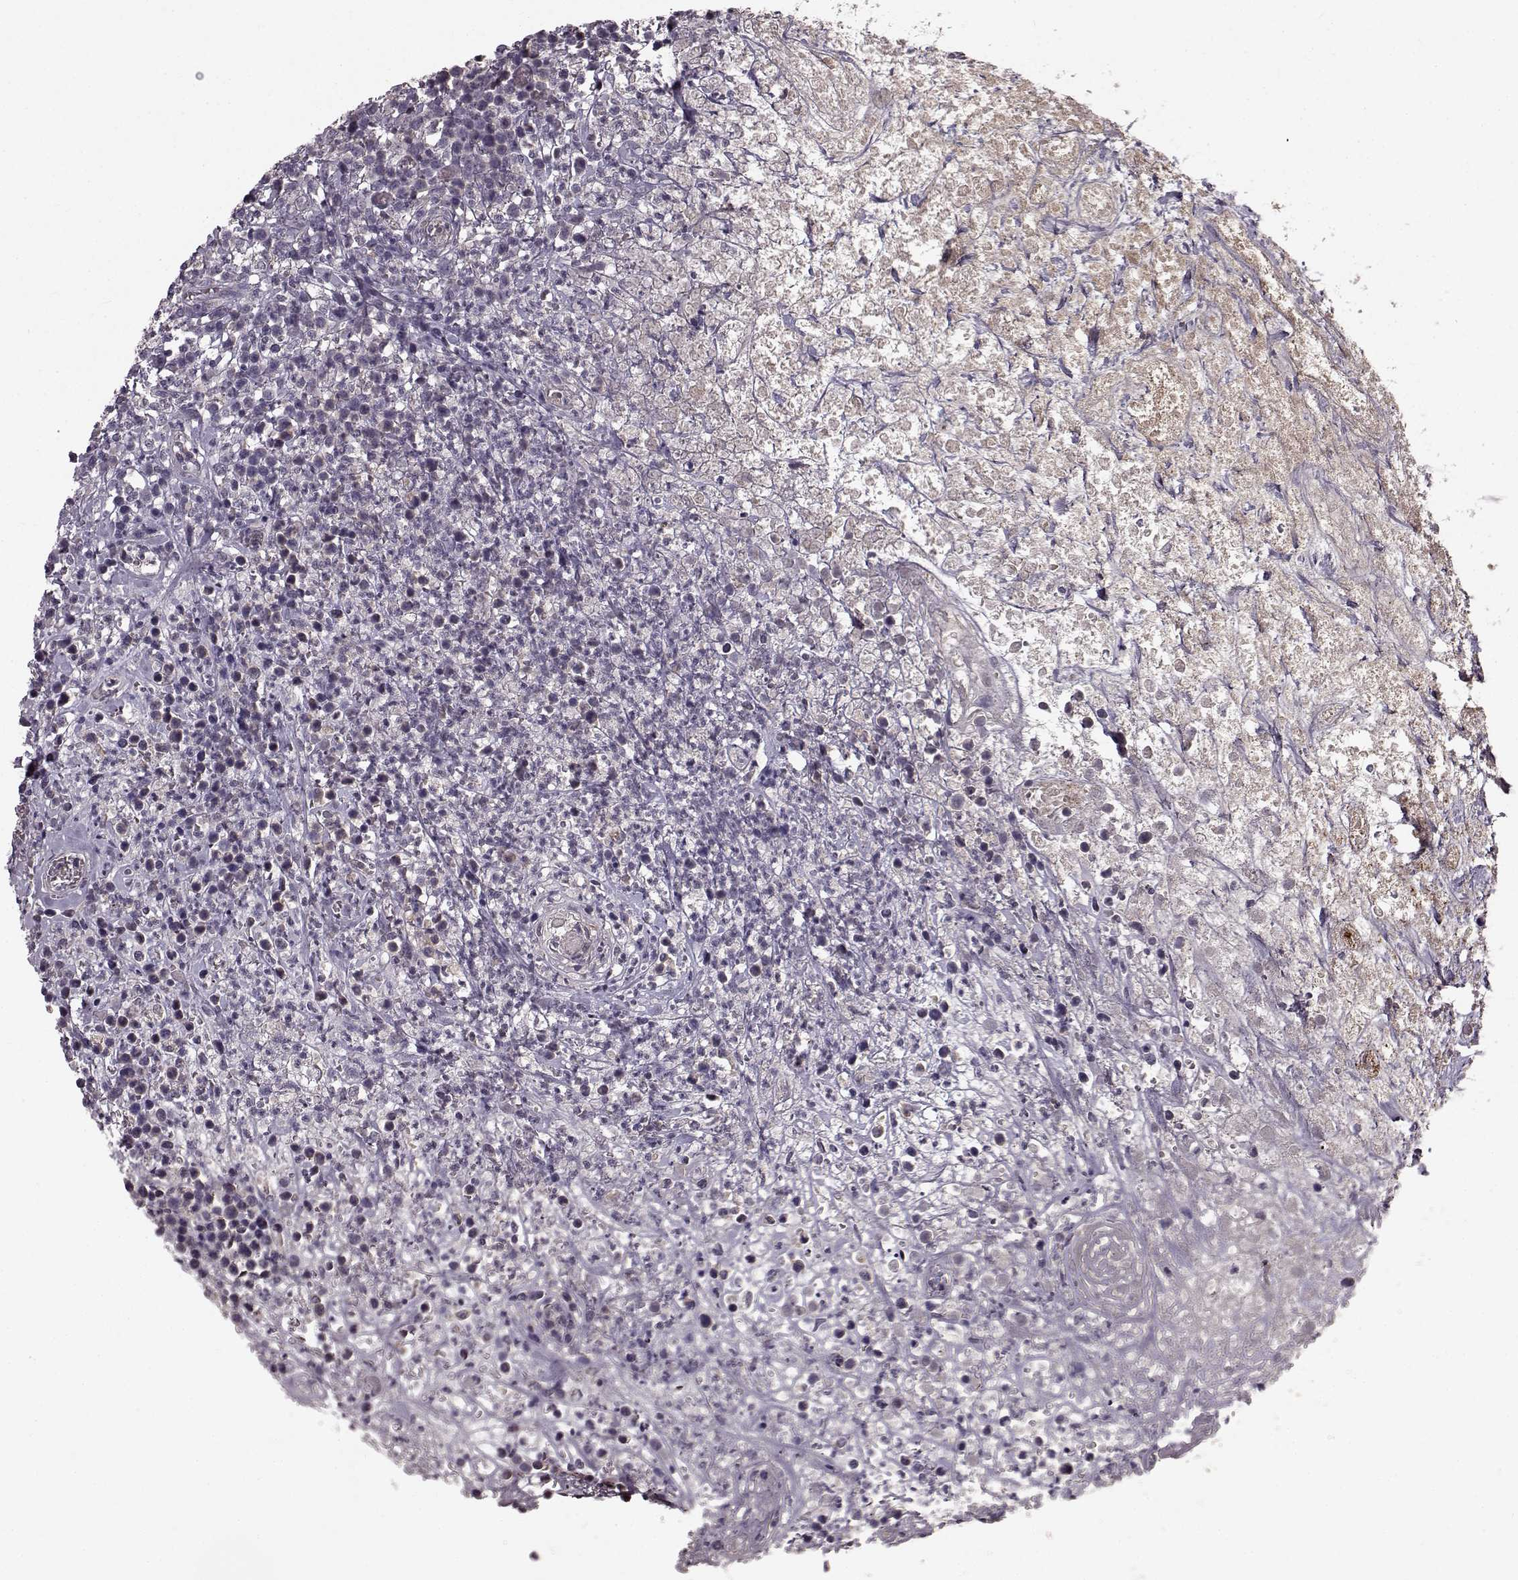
{"staining": {"intensity": "negative", "quantity": "none", "location": "none"}, "tissue": "lymphoma", "cell_type": "Tumor cells", "image_type": "cancer", "snomed": [{"axis": "morphology", "description": "Malignant lymphoma, non-Hodgkin's type, High grade"}, {"axis": "topography", "description": "Soft tissue"}], "caption": "A histopathology image of lymphoma stained for a protein exhibits no brown staining in tumor cells. (Stains: DAB (3,3'-diaminobenzidine) immunohistochemistry (IHC) with hematoxylin counter stain, Microscopy: brightfield microscopy at high magnification).", "gene": "SLC22A18", "patient": {"sex": "female", "age": 56}}